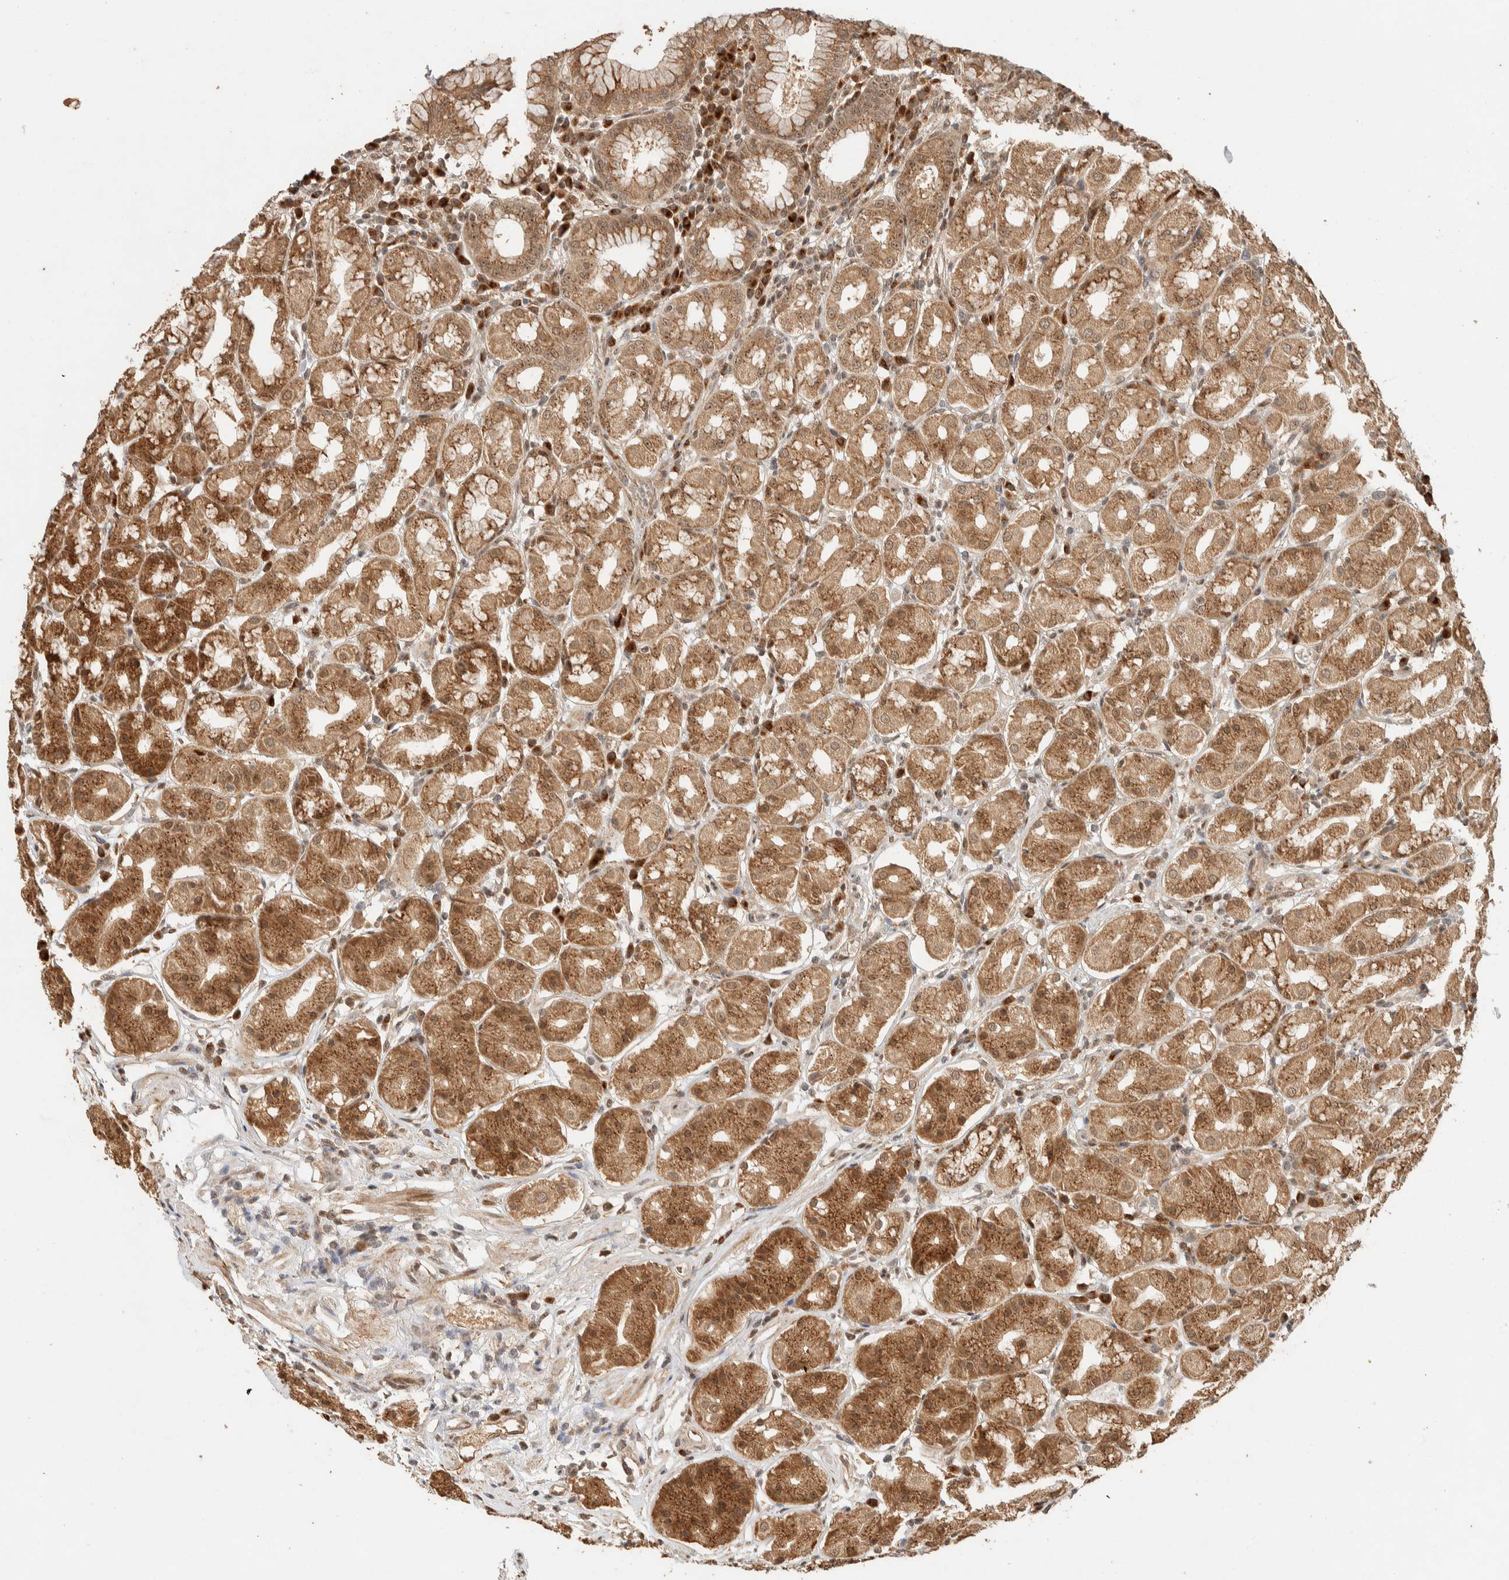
{"staining": {"intensity": "moderate", "quantity": ">75%", "location": "cytoplasmic/membranous,nuclear"}, "tissue": "stomach", "cell_type": "Glandular cells", "image_type": "normal", "snomed": [{"axis": "morphology", "description": "Normal tissue, NOS"}, {"axis": "topography", "description": "Stomach"}, {"axis": "topography", "description": "Stomach, lower"}], "caption": "A micrograph showing moderate cytoplasmic/membranous,nuclear staining in approximately >75% of glandular cells in unremarkable stomach, as visualized by brown immunohistochemical staining.", "gene": "ZBTB2", "patient": {"sex": "female", "age": 56}}